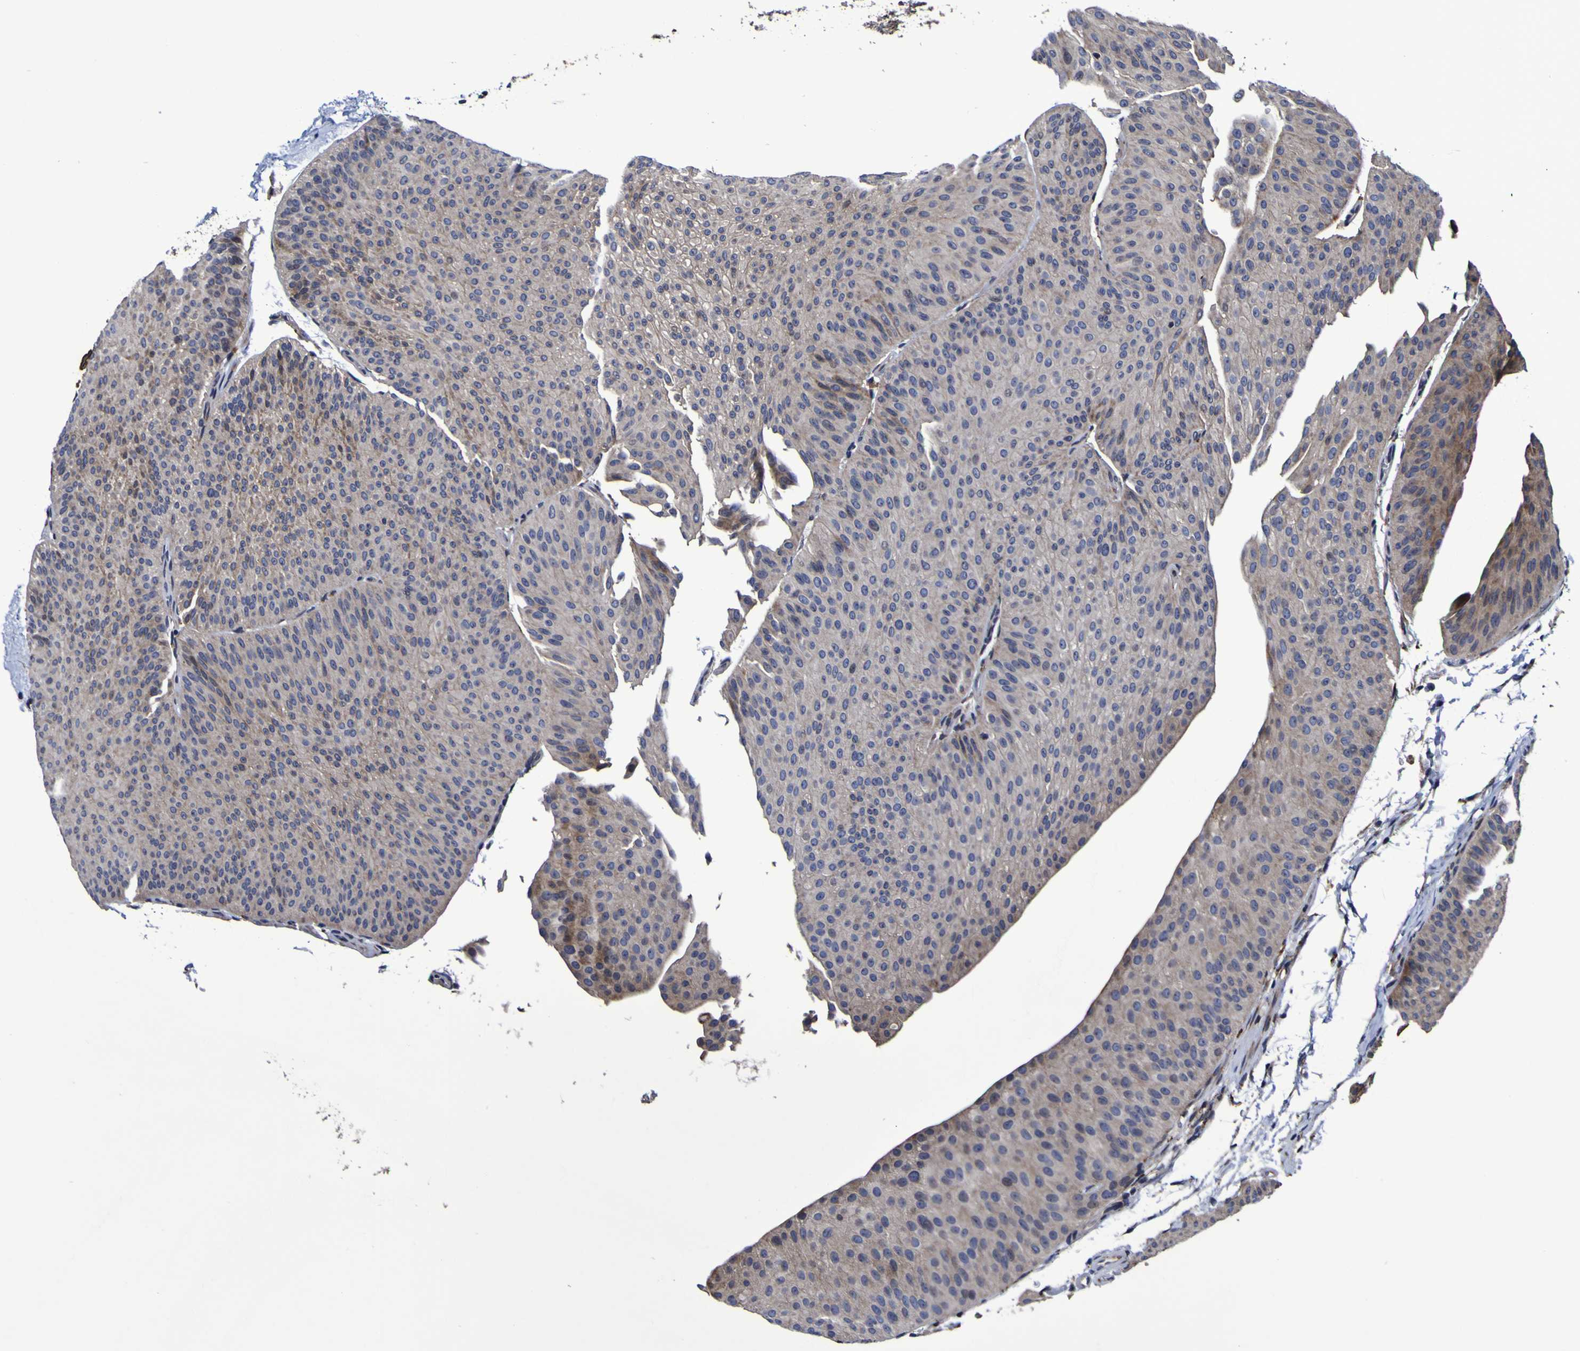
{"staining": {"intensity": "moderate", "quantity": "<25%", "location": "cytoplasmic/membranous"}, "tissue": "urothelial cancer", "cell_type": "Tumor cells", "image_type": "cancer", "snomed": [{"axis": "morphology", "description": "Urothelial carcinoma, Low grade"}, {"axis": "topography", "description": "Urinary bladder"}], "caption": "Immunohistochemistry (IHC) histopathology image of human urothelial cancer stained for a protein (brown), which demonstrates low levels of moderate cytoplasmic/membranous expression in about <25% of tumor cells.", "gene": "P3H1", "patient": {"sex": "female", "age": 60}}